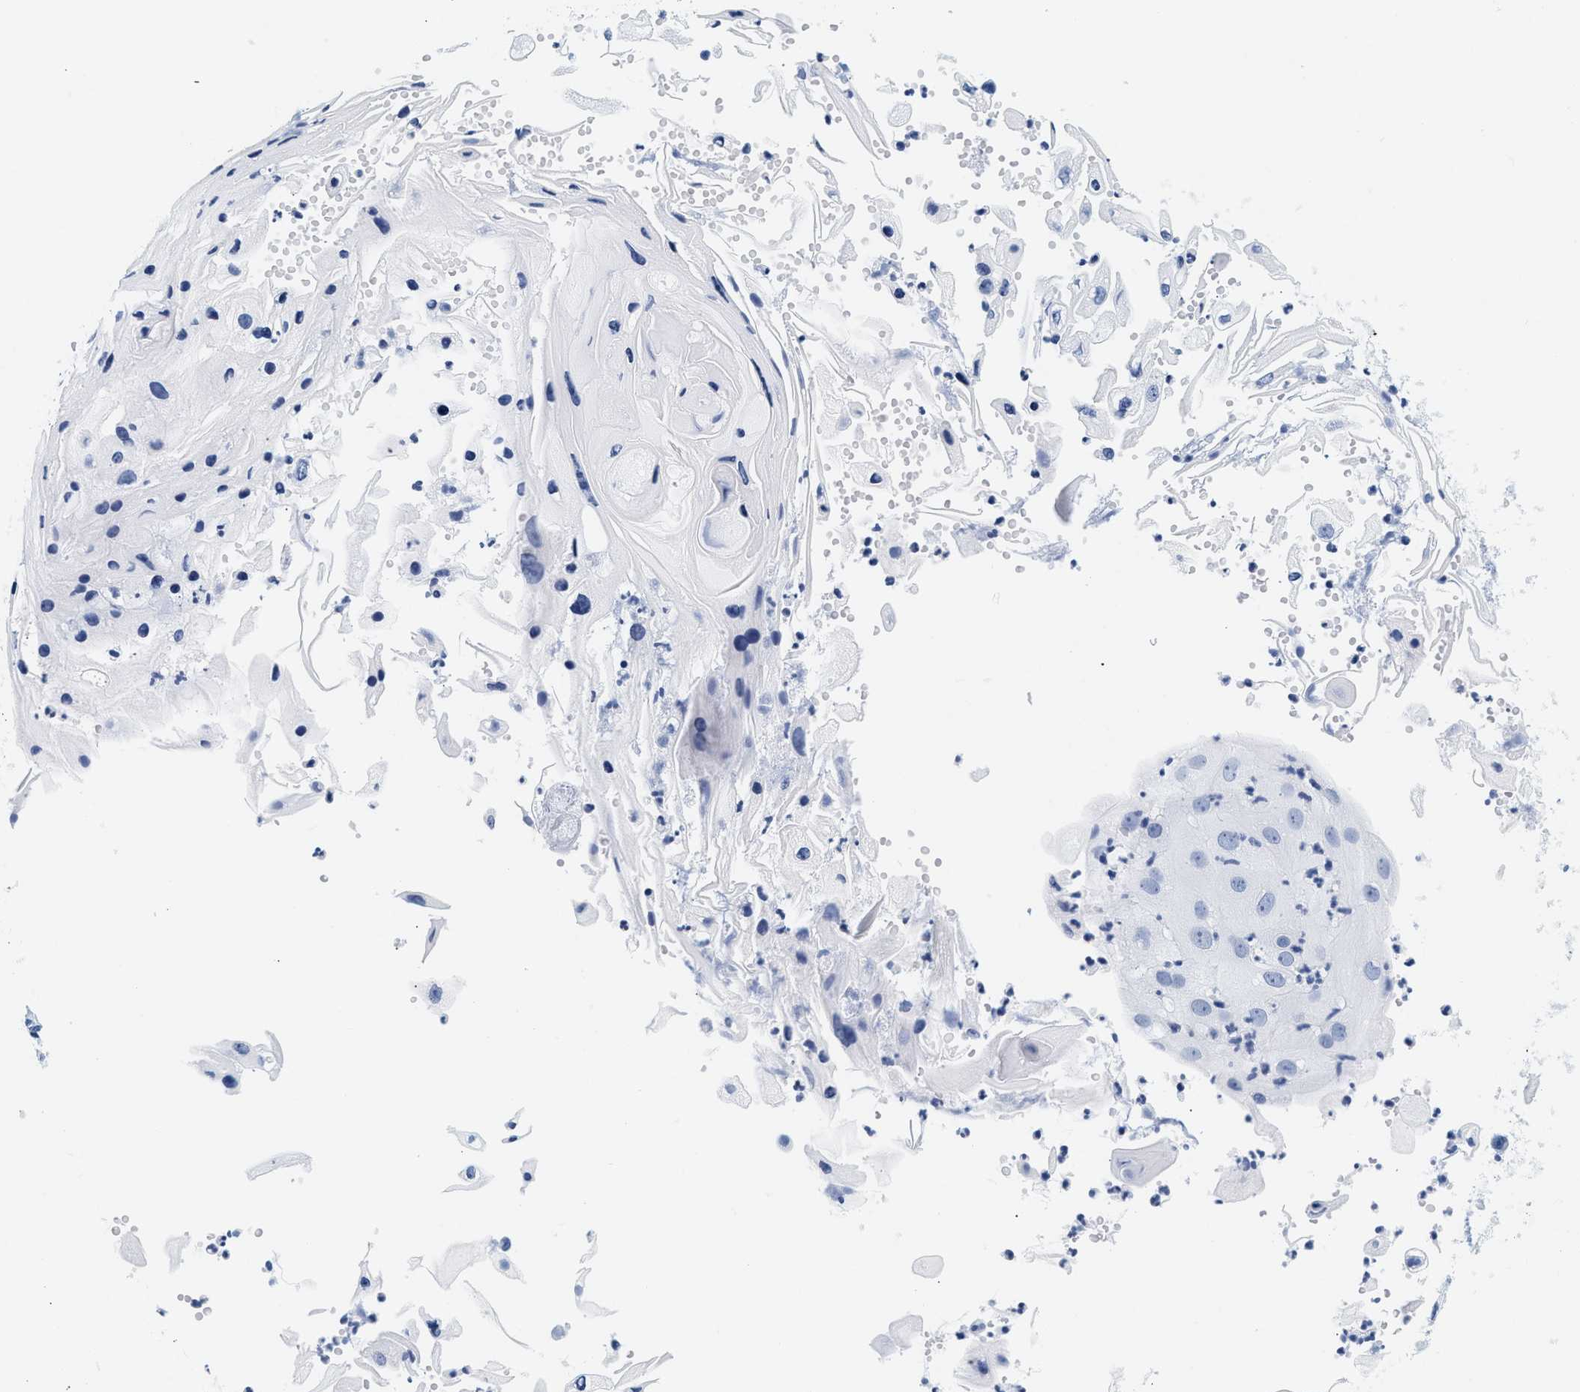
{"staining": {"intensity": "negative", "quantity": "none", "location": "none"}, "tissue": "skin cancer", "cell_type": "Tumor cells", "image_type": "cancer", "snomed": [{"axis": "morphology", "description": "Squamous cell carcinoma, NOS"}, {"axis": "topography", "description": "Skin"}], "caption": "IHC micrograph of neoplastic tissue: skin cancer stained with DAB (3,3'-diaminobenzidine) demonstrates no significant protein expression in tumor cells.", "gene": "PDP1", "patient": {"sex": "female", "age": 44}}